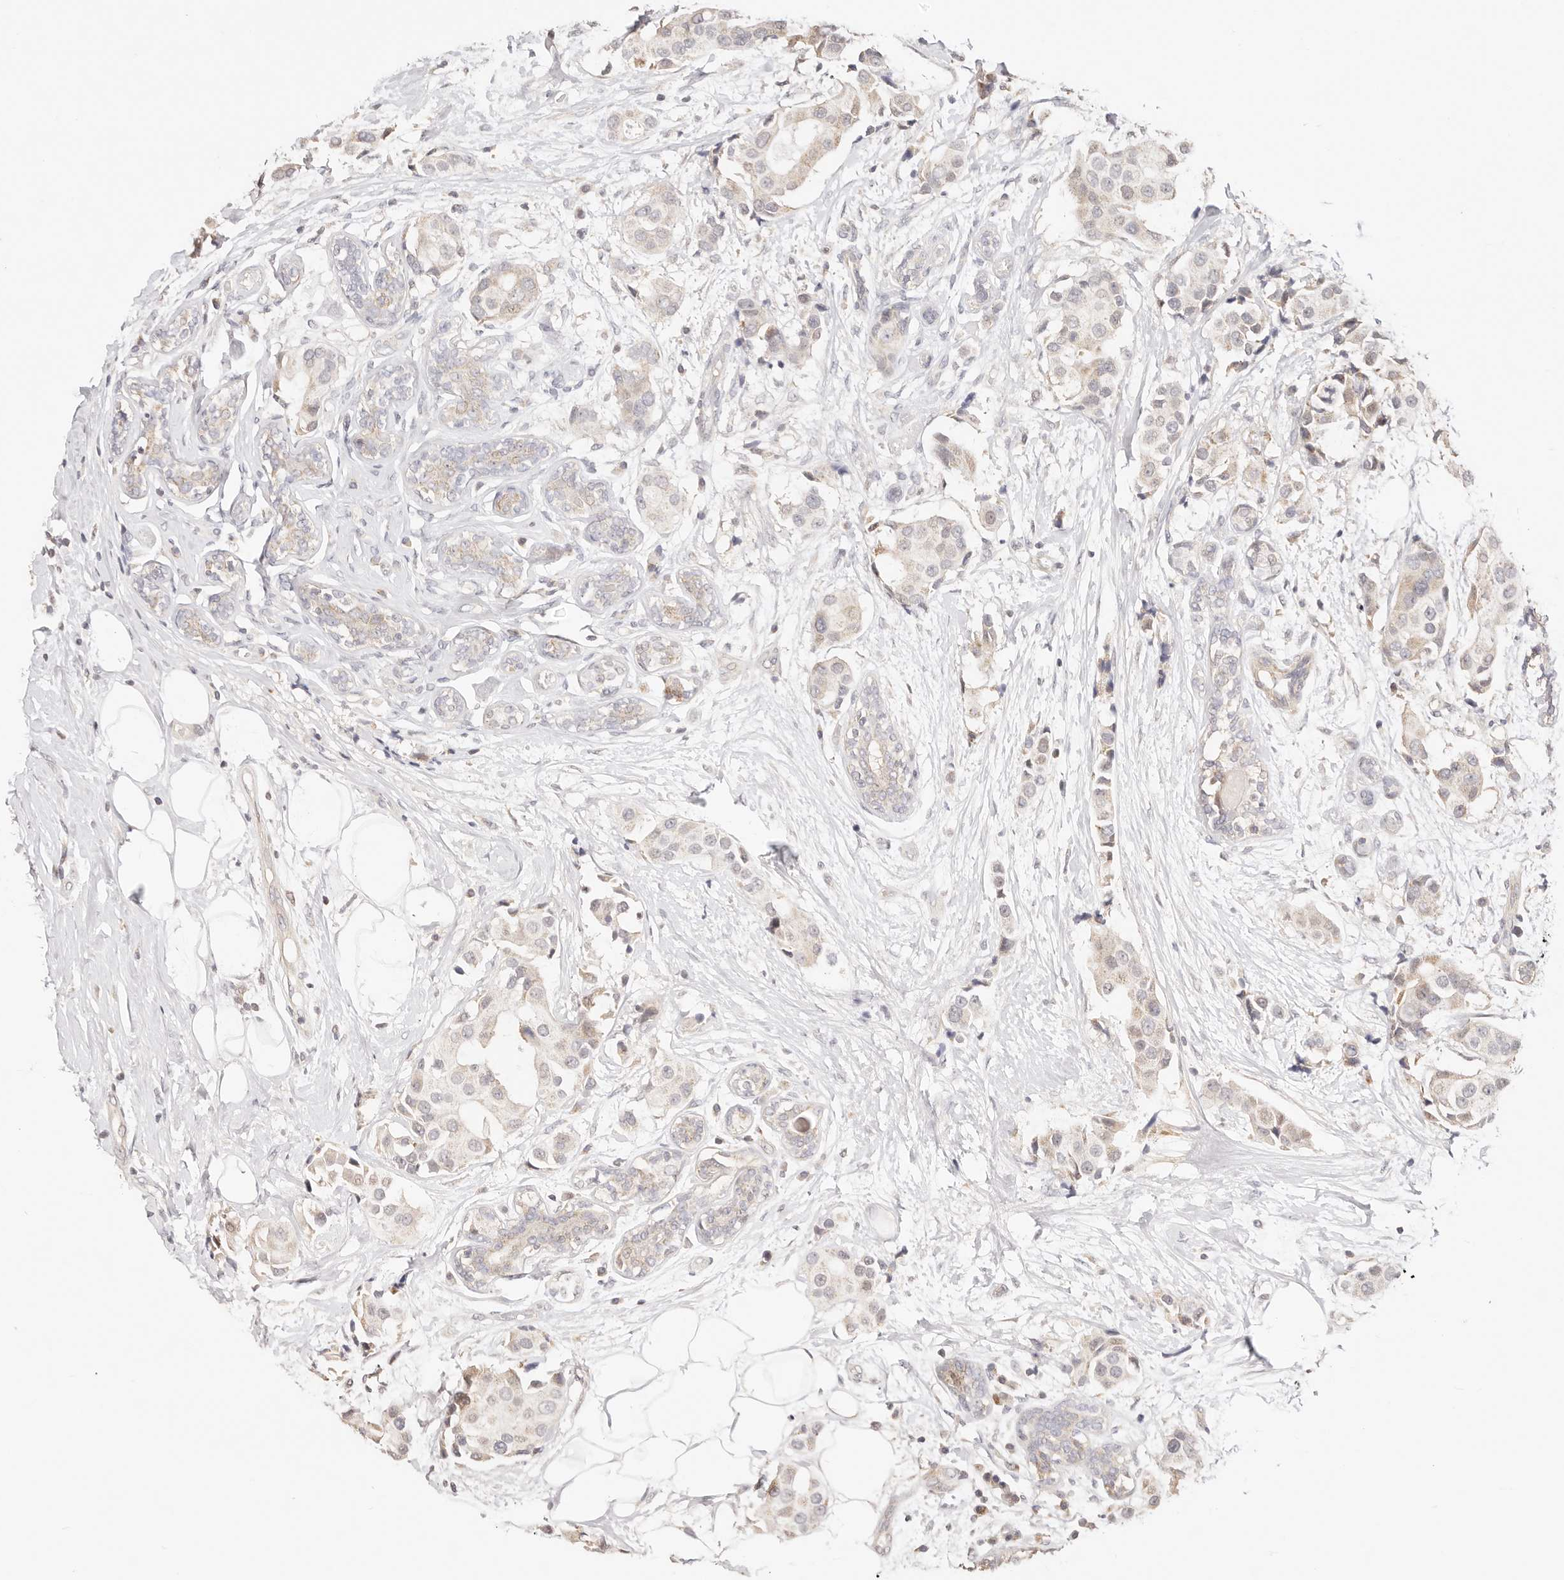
{"staining": {"intensity": "weak", "quantity": "<25%", "location": "cytoplasmic/membranous"}, "tissue": "breast cancer", "cell_type": "Tumor cells", "image_type": "cancer", "snomed": [{"axis": "morphology", "description": "Normal tissue, NOS"}, {"axis": "morphology", "description": "Duct carcinoma"}, {"axis": "topography", "description": "Breast"}], "caption": "Immunohistochemistry of breast cancer shows no staining in tumor cells. The staining was performed using DAB to visualize the protein expression in brown, while the nuclei were stained in blue with hematoxylin (Magnification: 20x).", "gene": "KCMF1", "patient": {"sex": "female", "age": 39}}